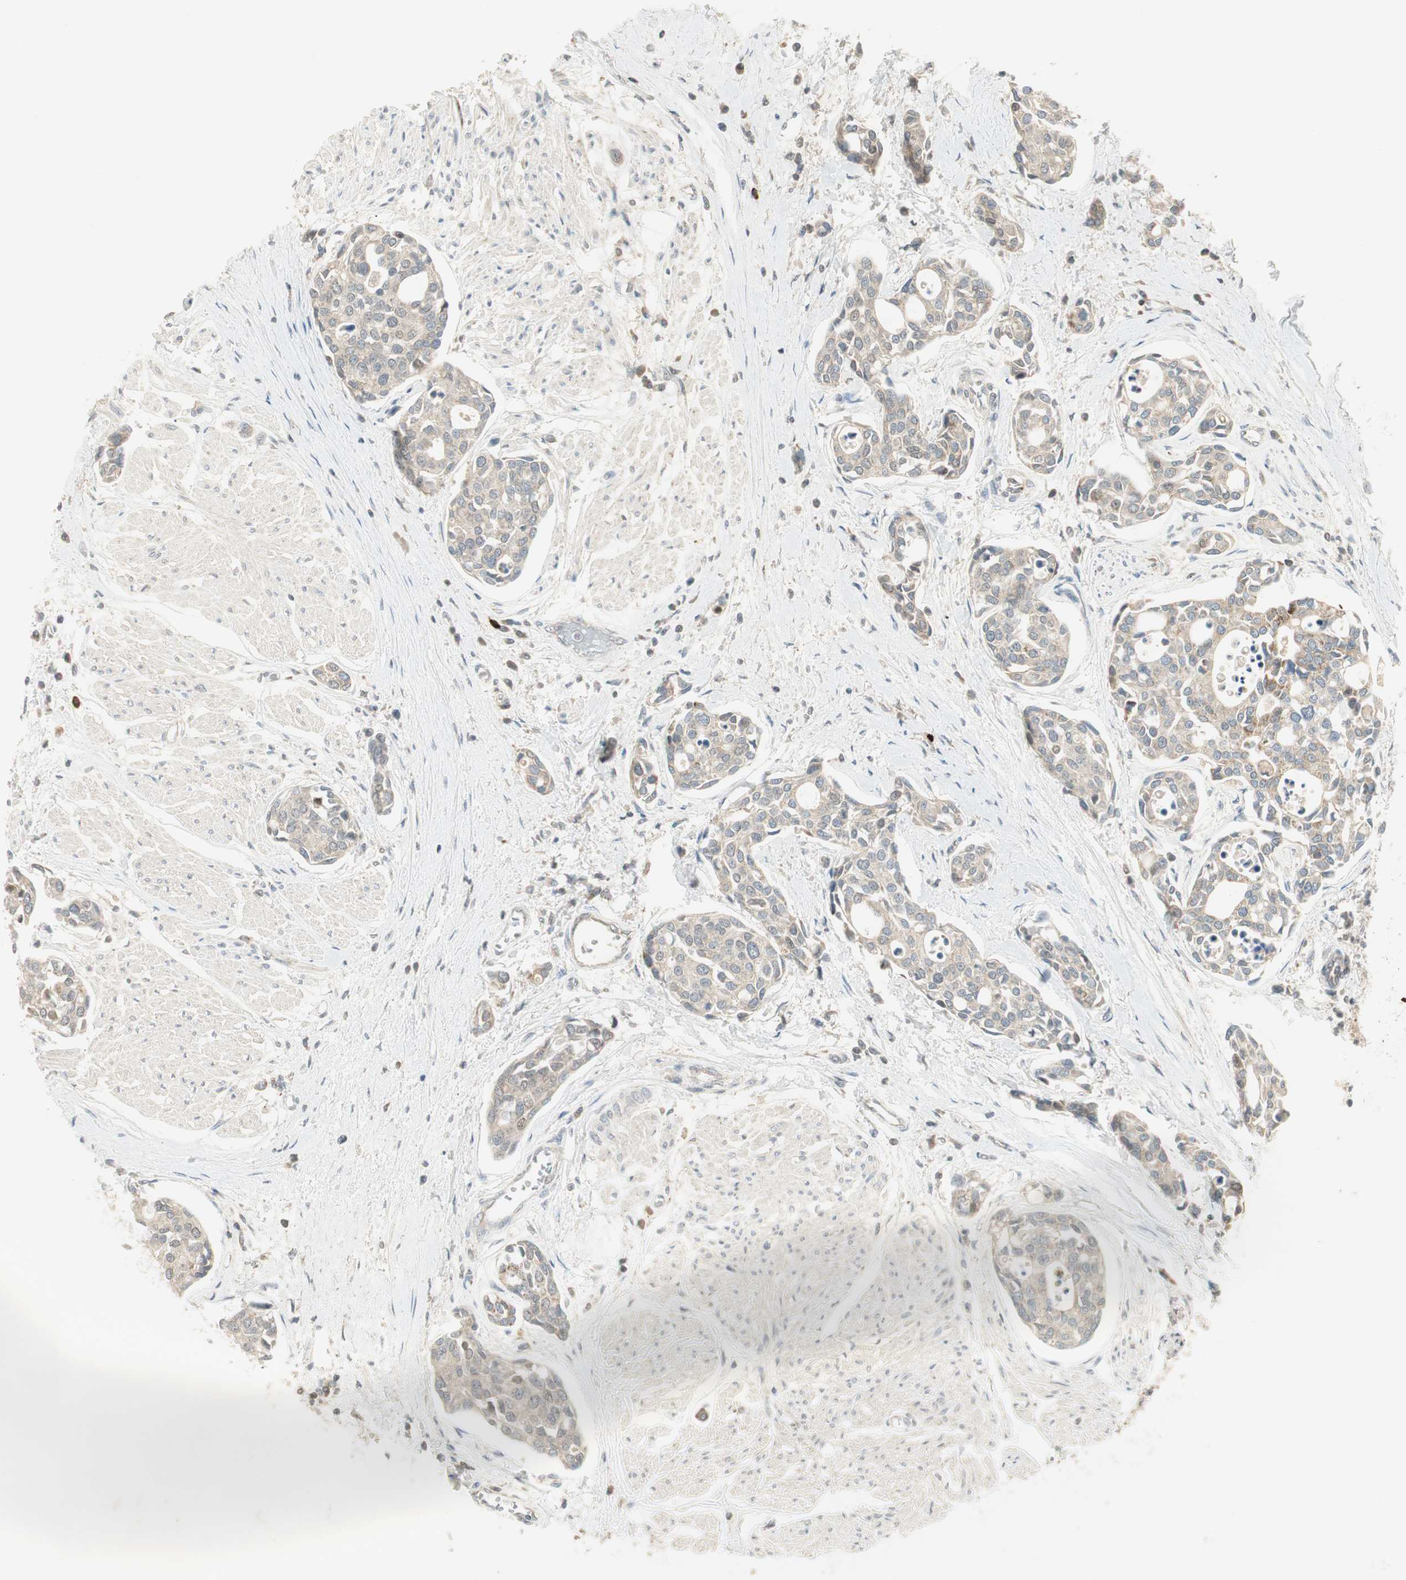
{"staining": {"intensity": "negative", "quantity": "none", "location": "none"}, "tissue": "urothelial cancer", "cell_type": "Tumor cells", "image_type": "cancer", "snomed": [{"axis": "morphology", "description": "Urothelial carcinoma, High grade"}, {"axis": "topography", "description": "Urinary bladder"}], "caption": "High power microscopy histopathology image of an immunohistochemistry (IHC) micrograph of urothelial cancer, revealing no significant expression in tumor cells.", "gene": "USP2", "patient": {"sex": "male", "age": 78}}